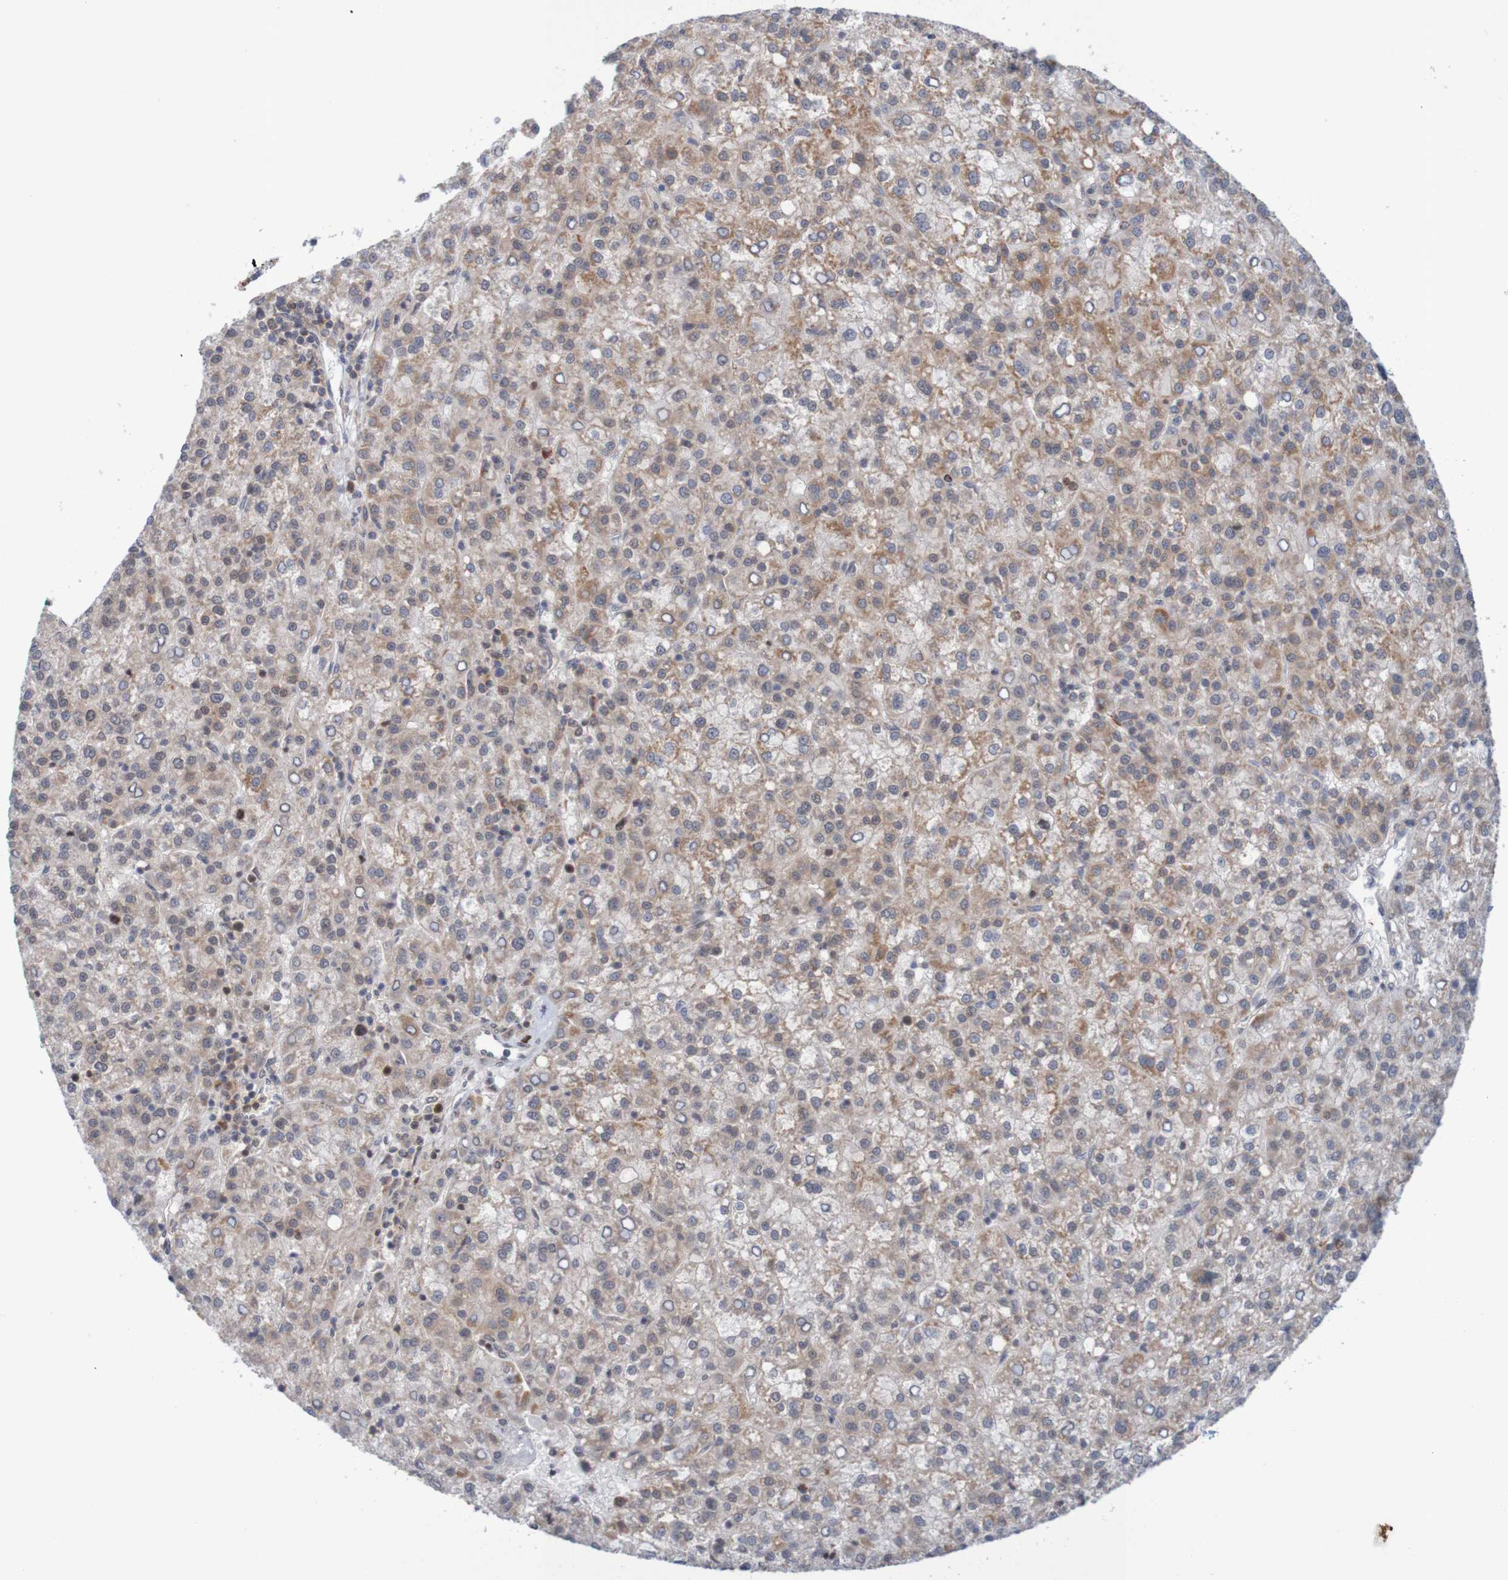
{"staining": {"intensity": "weak", "quantity": "25%-75%", "location": "cytoplasmic/membranous"}, "tissue": "liver cancer", "cell_type": "Tumor cells", "image_type": "cancer", "snomed": [{"axis": "morphology", "description": "Carcinoma, Hepatocellular, NOS"}, {"axis": "topography", "description": "Liver"}], "caption": "Protein staining of liver cancer (hepatocellular carcinoma) tissue reveals weak cytoplasmic/membranous staining in about 25%-75% of tumor cells. (brown staining indicates protein expression, while blue staining denotes nuclei).", "gene": "NAV2", "patient": {"sex": "female", "age": 58}}